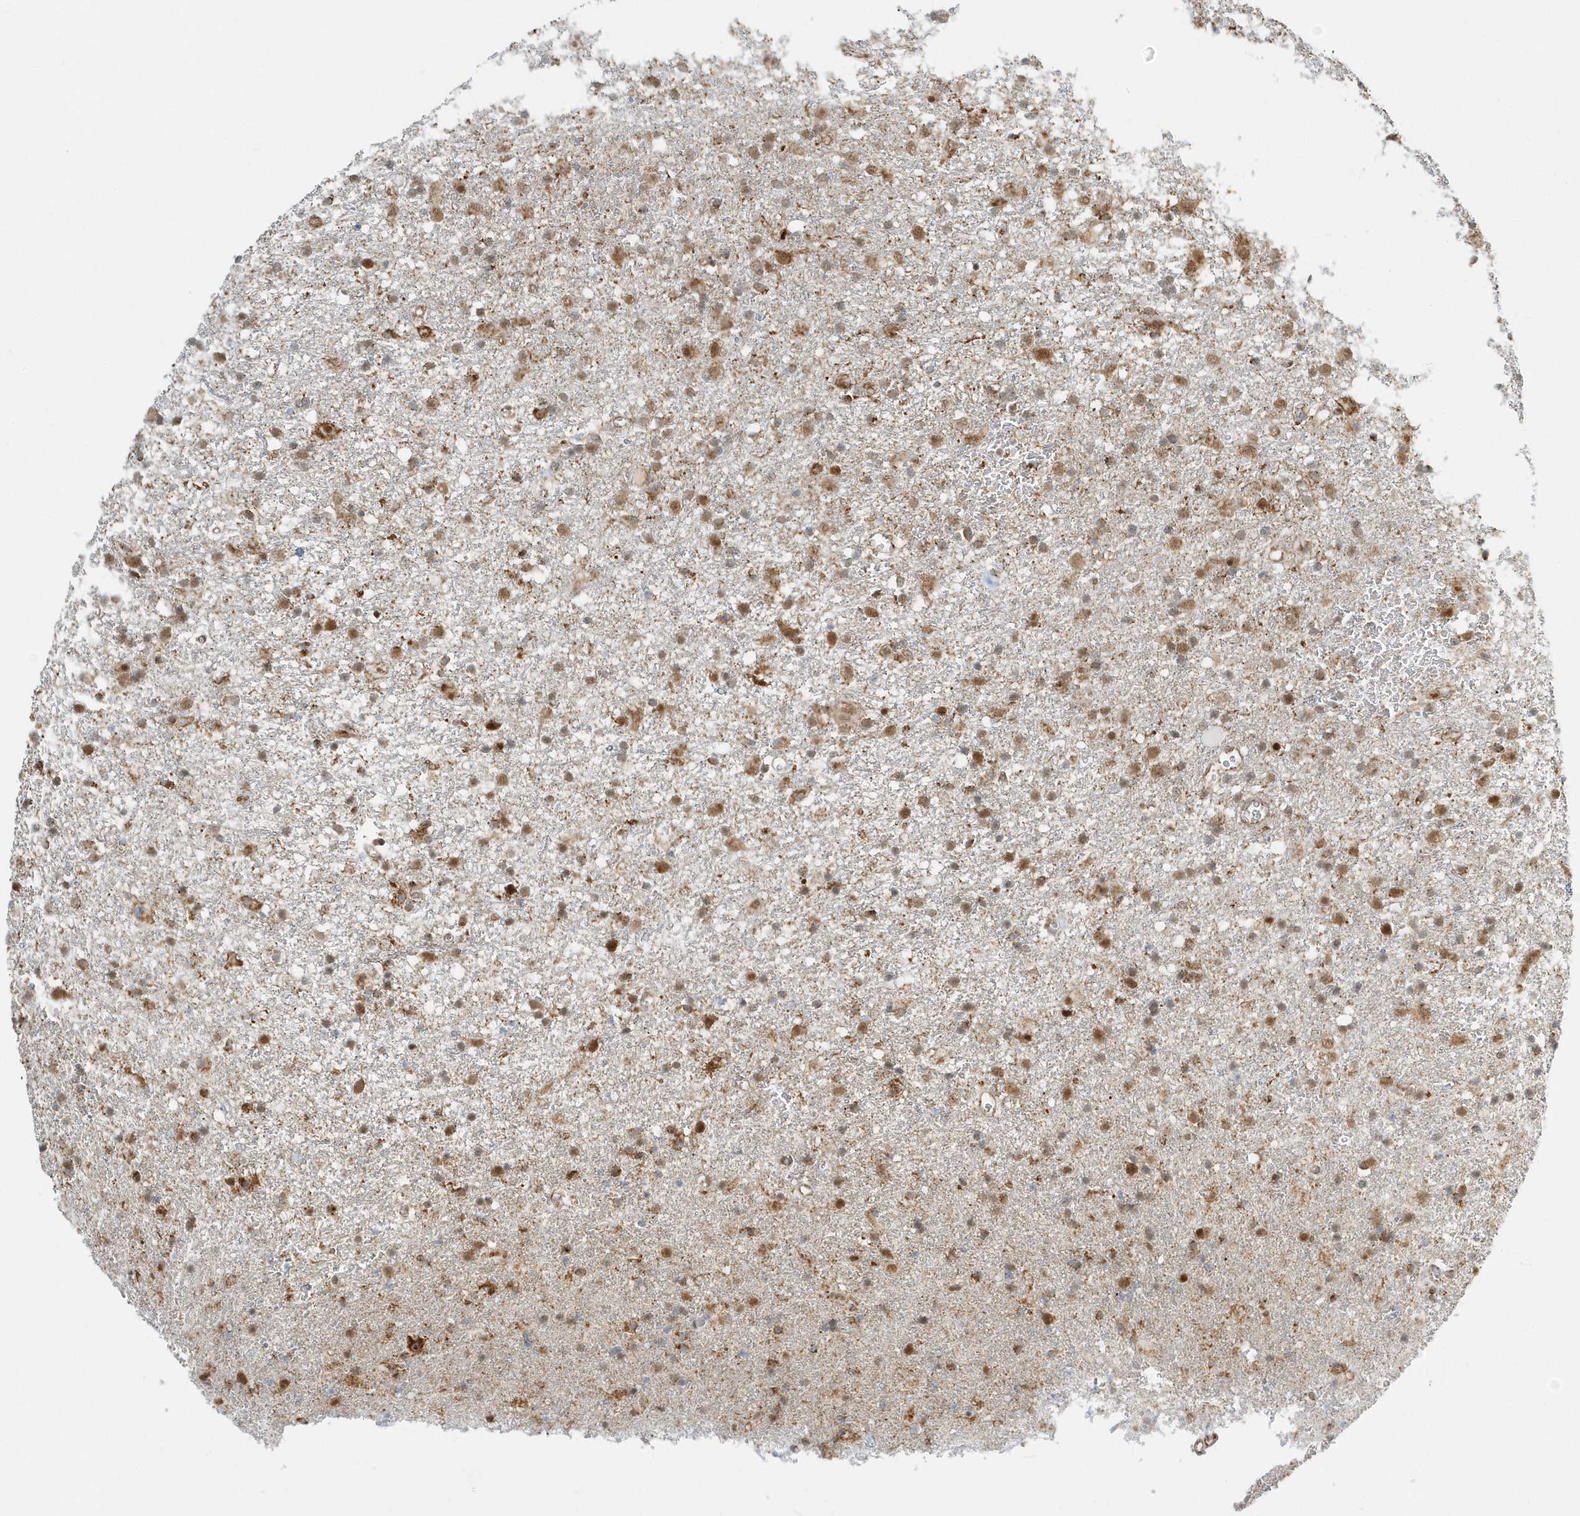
{"staining": {"intensity": "moderate", "quantity": "25%-75%", "location": "cytoplasmic/membranous,nuclear"}, "tissue": "glioma", "cell_type": "Tumor cells", "image_type": "cancer", "snomed": [{"axis": "morphology", "description": "Glioma, malignant, Low grade"}, {"axis": "topography", "description": "Brain"}], "caption": "This photomicrograph demonstrates immunohistochemistry (IHC) staining of low-grade glioma (malignant), with medium moderate cytoplasmic/membranous and nuclear expression in about 25%-75% of tumor cells.", "gene": "PSMD6", "patient": {"sex": "male", "age": 65}}